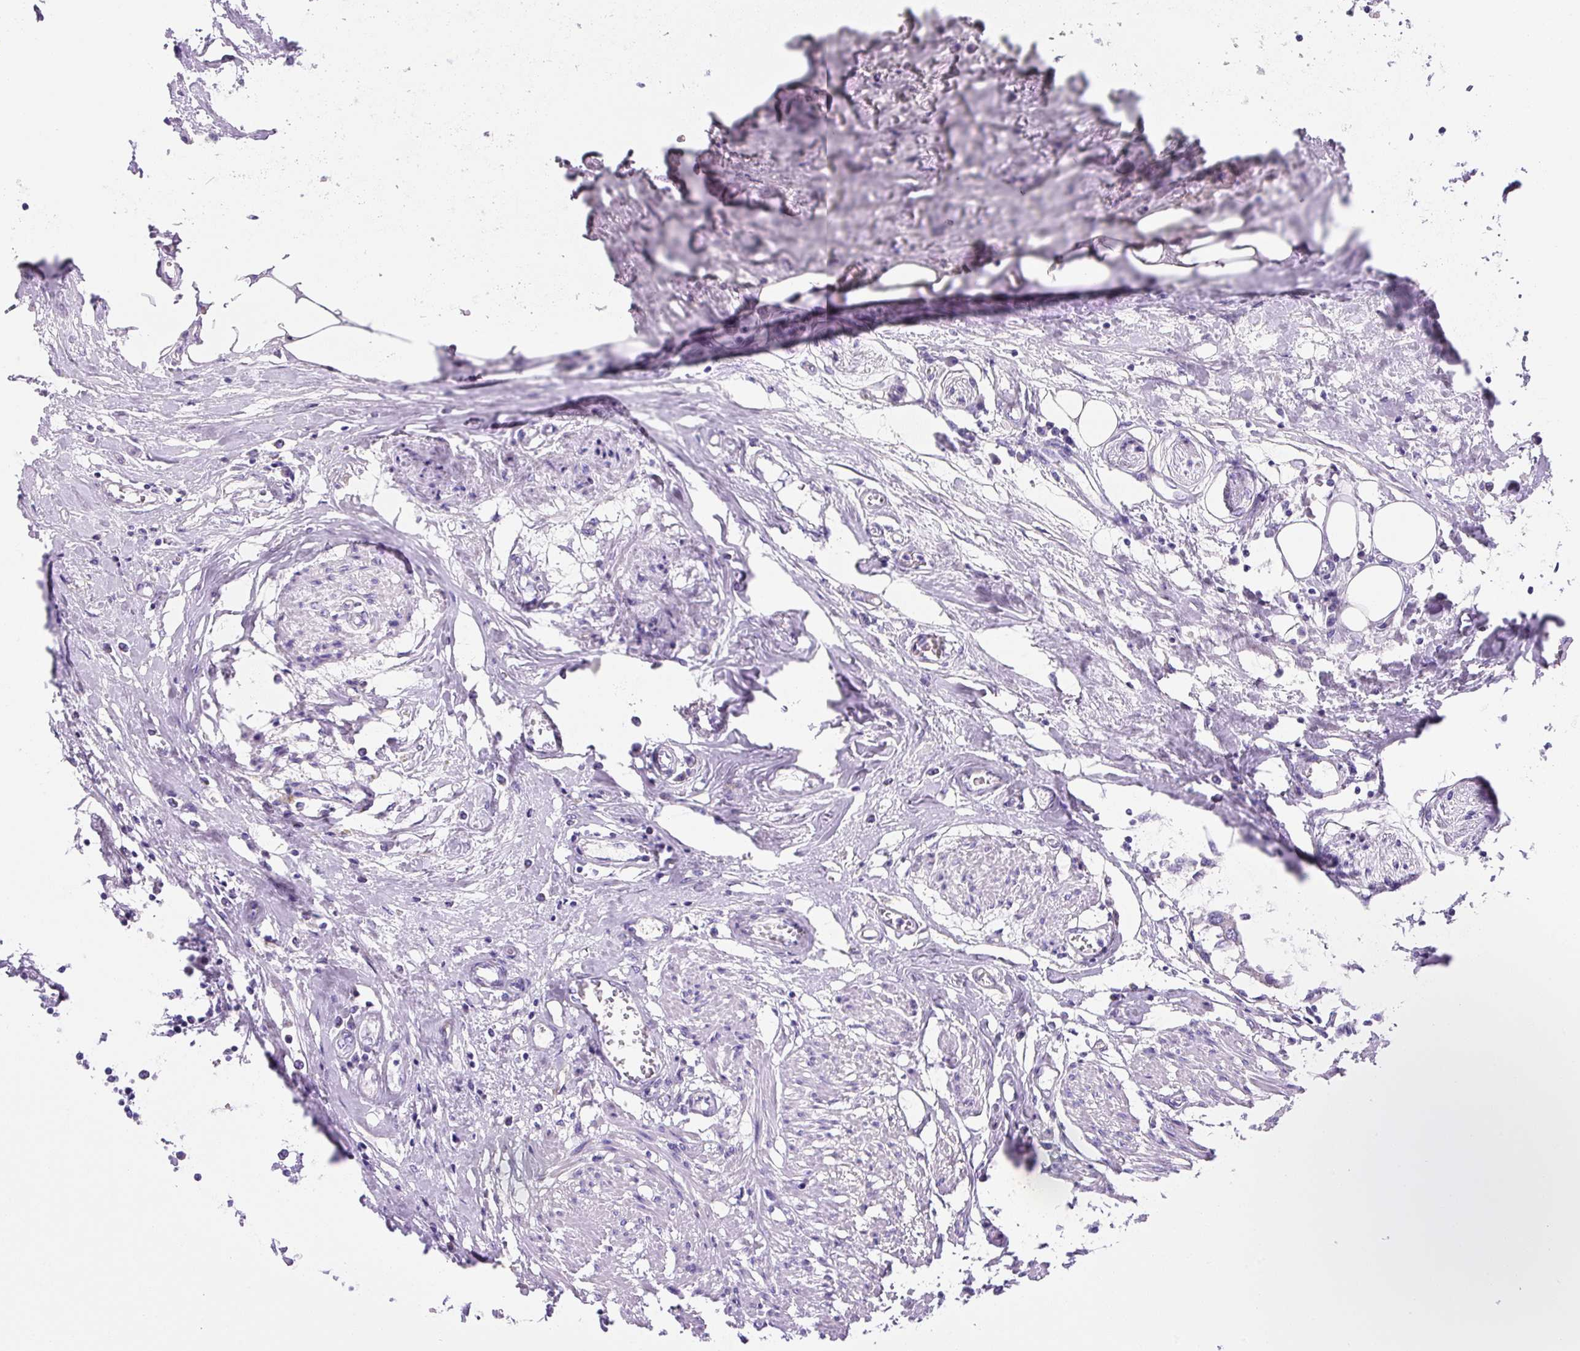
{"staining": {"intensity": "negative", "quantity": "none", "location": "none"}, "tissue": "urothelial cancer", "cell_type": "Tumor cells", "image_type": "cancer", "snomed": [{"axis": "morphology", "description": "Urothelial carcinoma, High grade"}, {"axis": "topography", "description": "Urinary bladder"}], "caption": "The image shows no significant expression in tumor cells of urothelial cancer. (Immunohistochemistry (ihc), brightfield microscopy, high magnification).", "gene": "ASB4", "patient": {"sex": "male", "age": 64}}